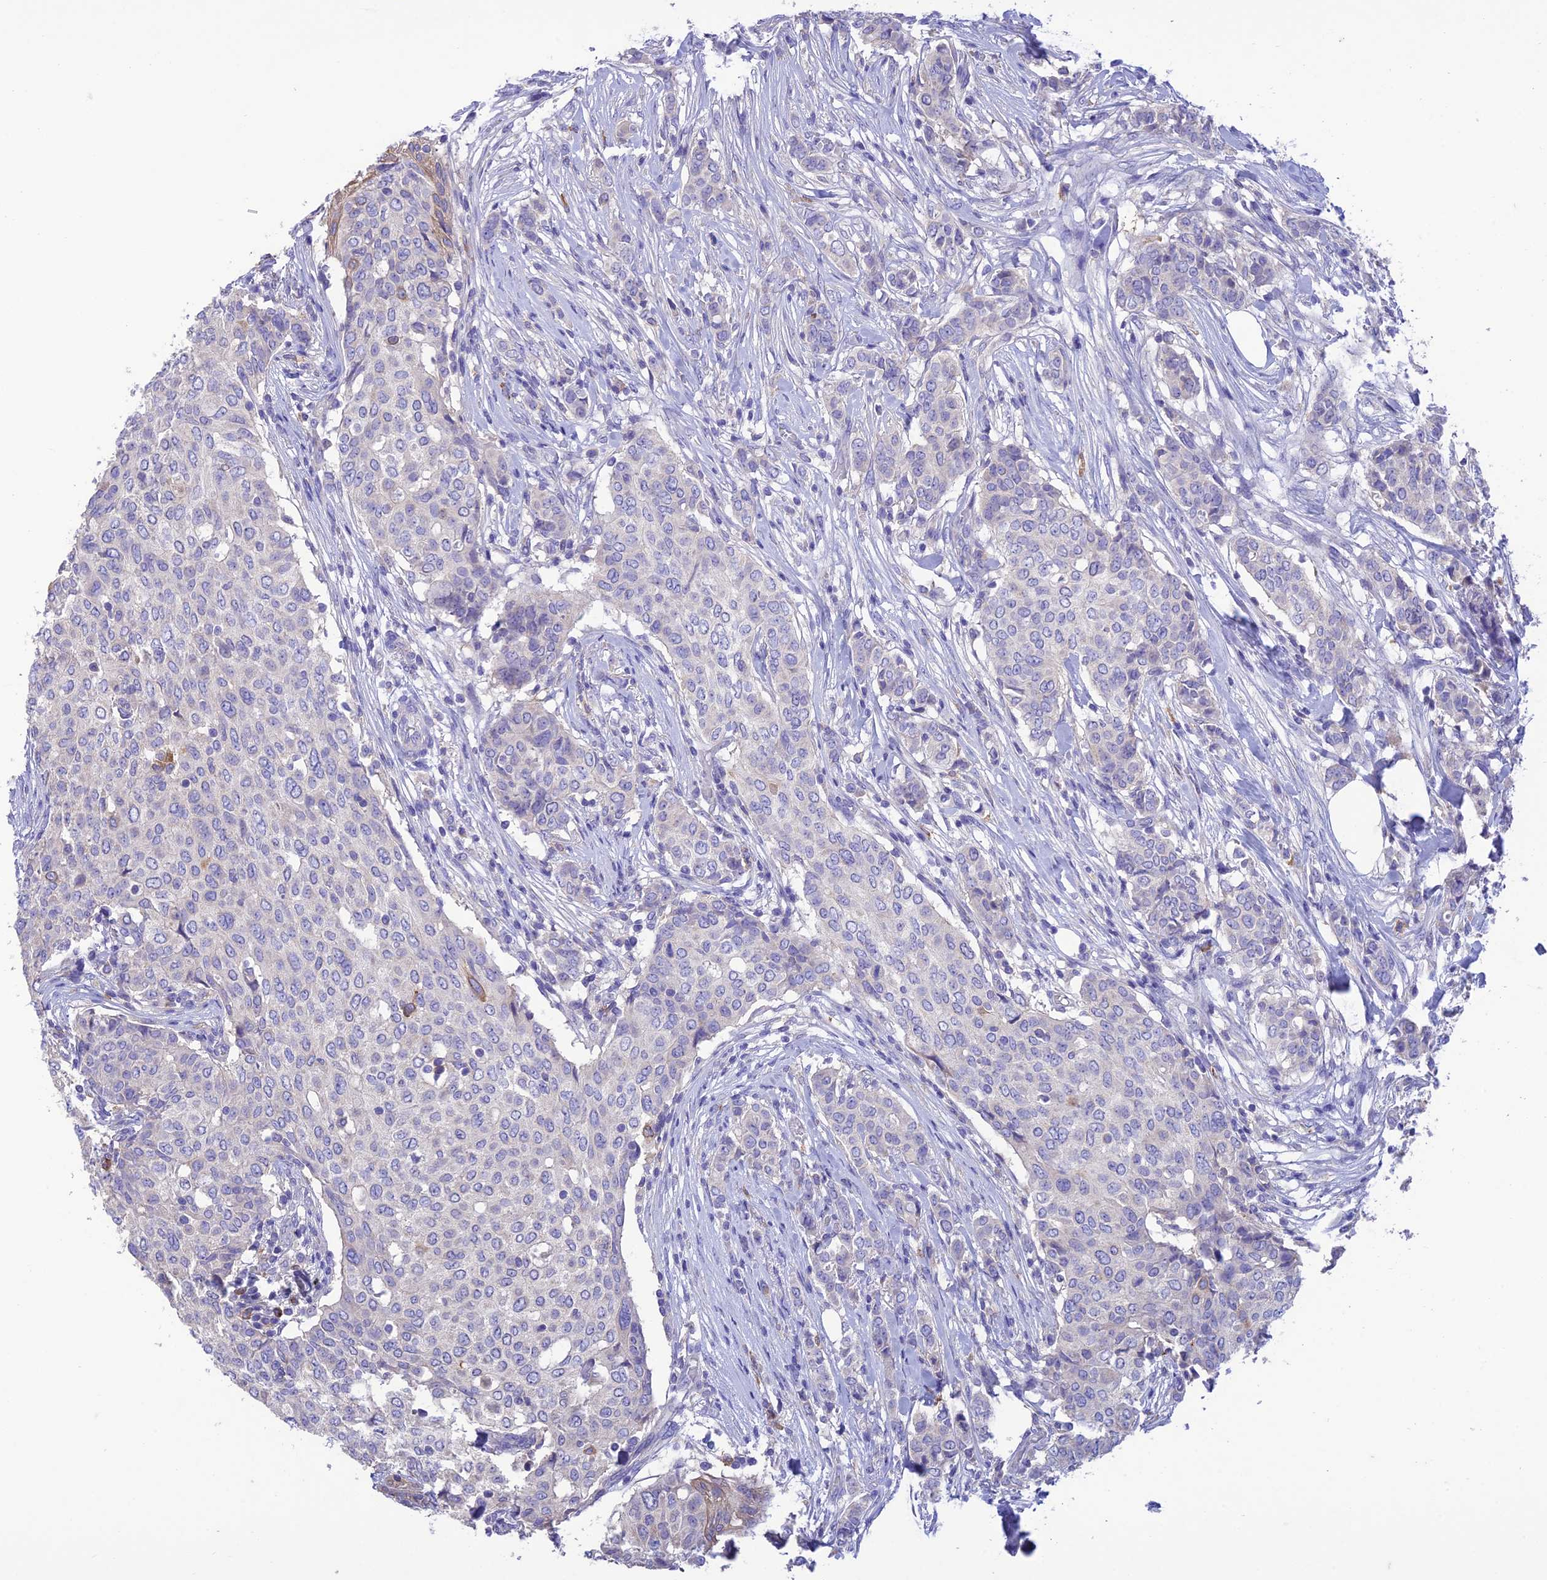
{"staining": {"intensity": "negative", "quantity": "none", "location": "none"}, "tissue": "breast cancer", "cell_type": "Tumor cells", "image_type": "cancer", "snomed": [{"axis": "morphology", "description": "Lobular carcinoma"}, {"axis": "topography", "description": "Breast"}], "caption": "High power microscopy micrograph of an immunohistochemistry micrograph of breast cancer (lobular carcinoma), revealing no significant positivity in tumor cells.", "gene": "SFT2D2", "patient": {"sex": "female", "age": 51}}